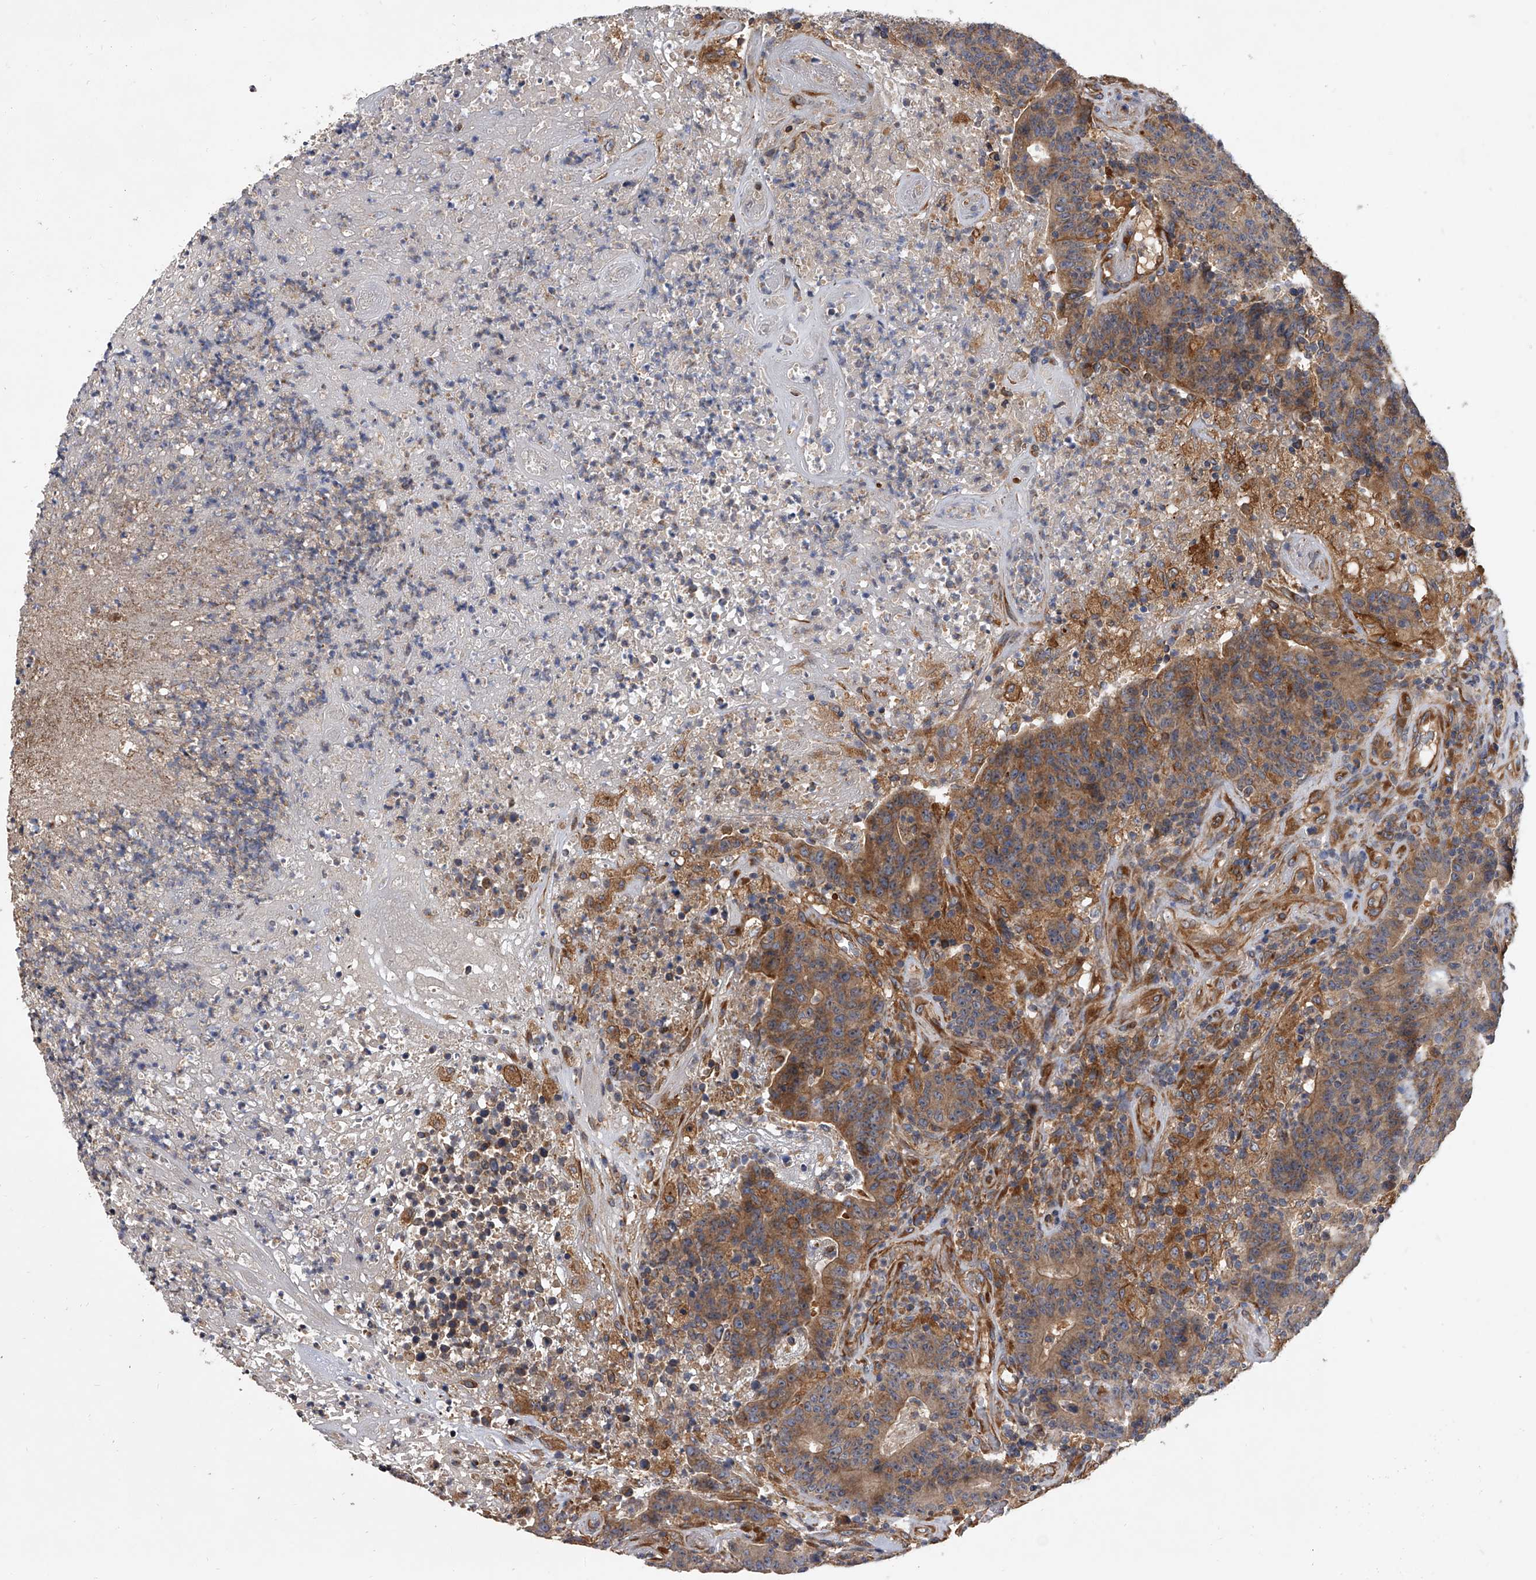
{"staining": {"intensity": "moderate", "quantity": ">75%", "location": "cytoplasmic/membranous"}, "tissue": "colorectal cancer", "cell_type": "Tumor cells", "image_type": "cancer", "snomed": [{"axis": "morphology", "description": "Normal tissue, NOS"}, {"axis": "morphology", "description": "Adenocarcinoma, NOS"}, {"axis": "topography", "description": "Colon"}], "caption": "Protein analysis of colorectal adenocarcinoma tissue shows moderate cytoplasmic/membranous expression in about >75% of tumor cells. The staining was performed using DAB to visualize the protein expression in brown, while the nuclei were stained in blue with hematoxylin (Magnification: 20x).", "gene": "EXOC4", "patient": {"sex": "female", "age": 75}}